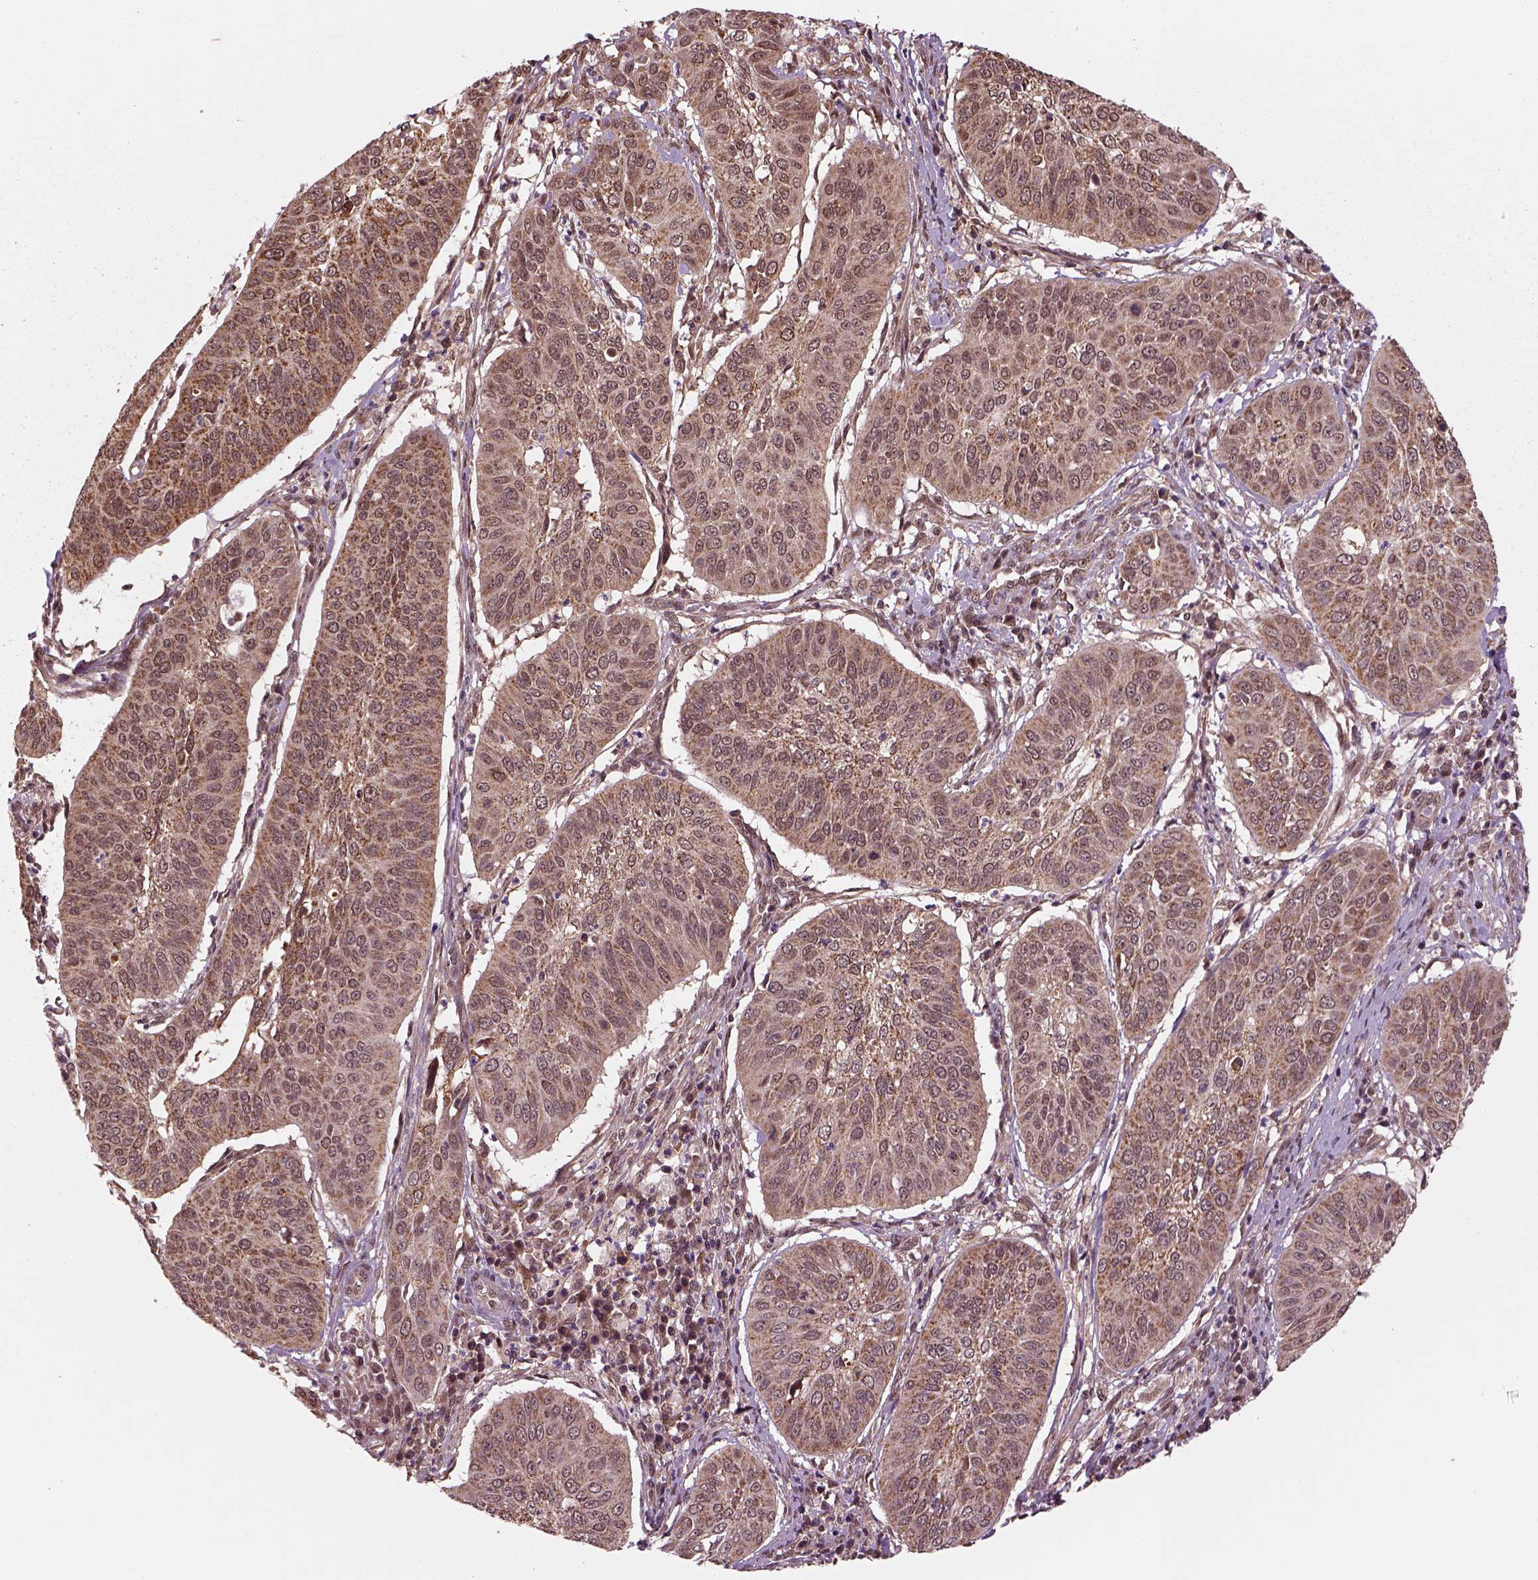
{"staining": {"intensity": "moderate", "quantity": ">75%", "location": "cytoplasmic/membranous"}, "tissue": "cervical cancer", "cell_type": "Tumor cells", "image_type": "cancer", "snomed": [{"axis": "morphology", "description": "Normal tissue, NOS"}, {"axis": "morphology", "description": "Squamous cell carcinoma, NOS"}, {"axis": "topography", "description": "Cervix"}], "caption": "Immunohistochemistry (IHC) photomicrograph of neoplastic tissue: cervical cancer (squamous cell carcinoma) stained using immunohistochemistry (IHC) shows medium levels of moderate protein expression localized specifically in the cytoplasmic/membranous of tumor cells, appearing as a cytoplasmic/membranous brown color.", "gene": "NUDT9", "patient": {"sex": "female", "age": 39}}